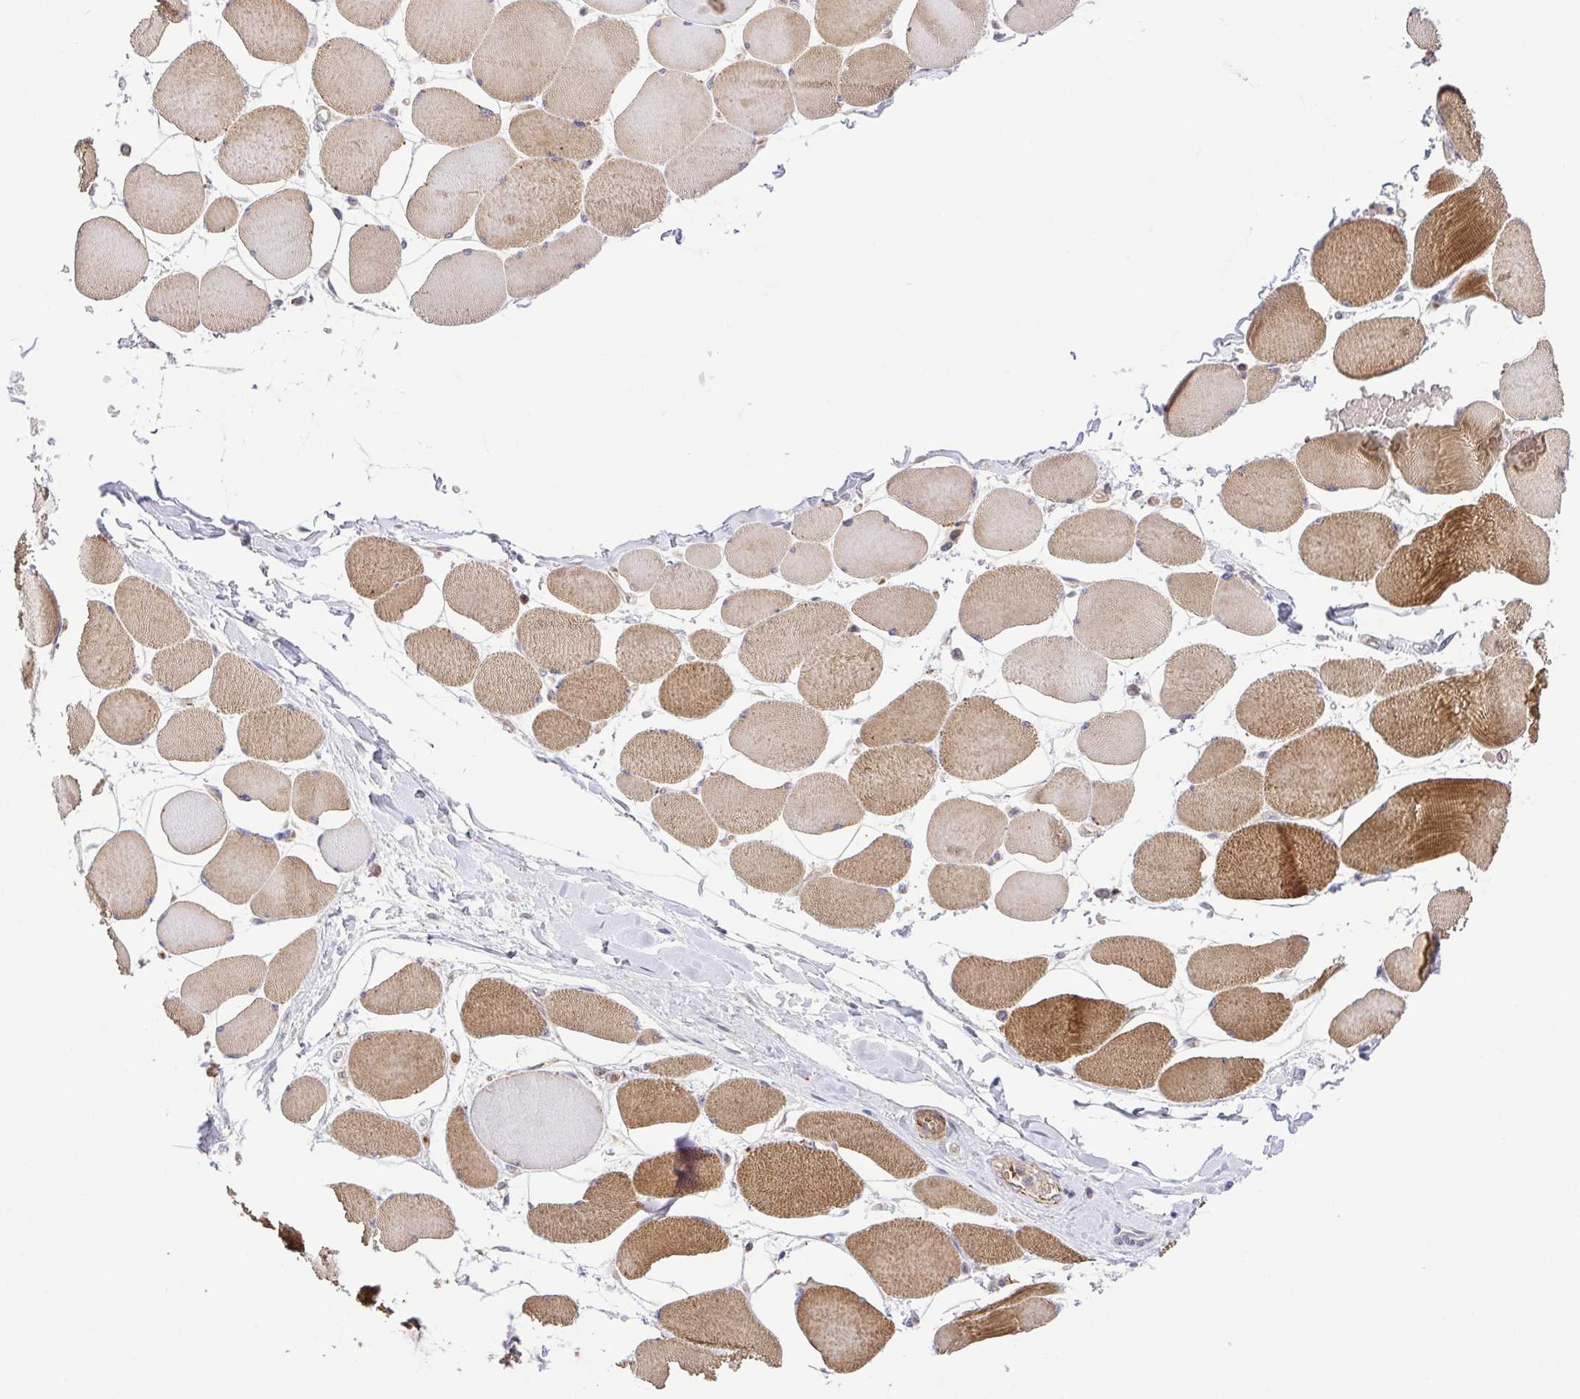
{"staining": {"intensity": "strong", "quantity": "25%-75%", "location": "cytoplasmic/membranous"}, "tissue": "skeletal muscle", "cell_type": "Myocytes", "image_type": "normal", "snomed": [{"axis": "morphology", "description": "Normal tissue, NOS"}, {"axis": "topography", "description": "Skeletal muscle"}], "caption": "Immunohistochemical staining of unremarkable skeletal muscle displays strong cytoplasmic/membranous protein positivity in about 25%-75% of myocytes. (IHC, brightfield microscopy, high magnification).", "gene": "IDE", "patient": {"sex": "female", "age": 75}}